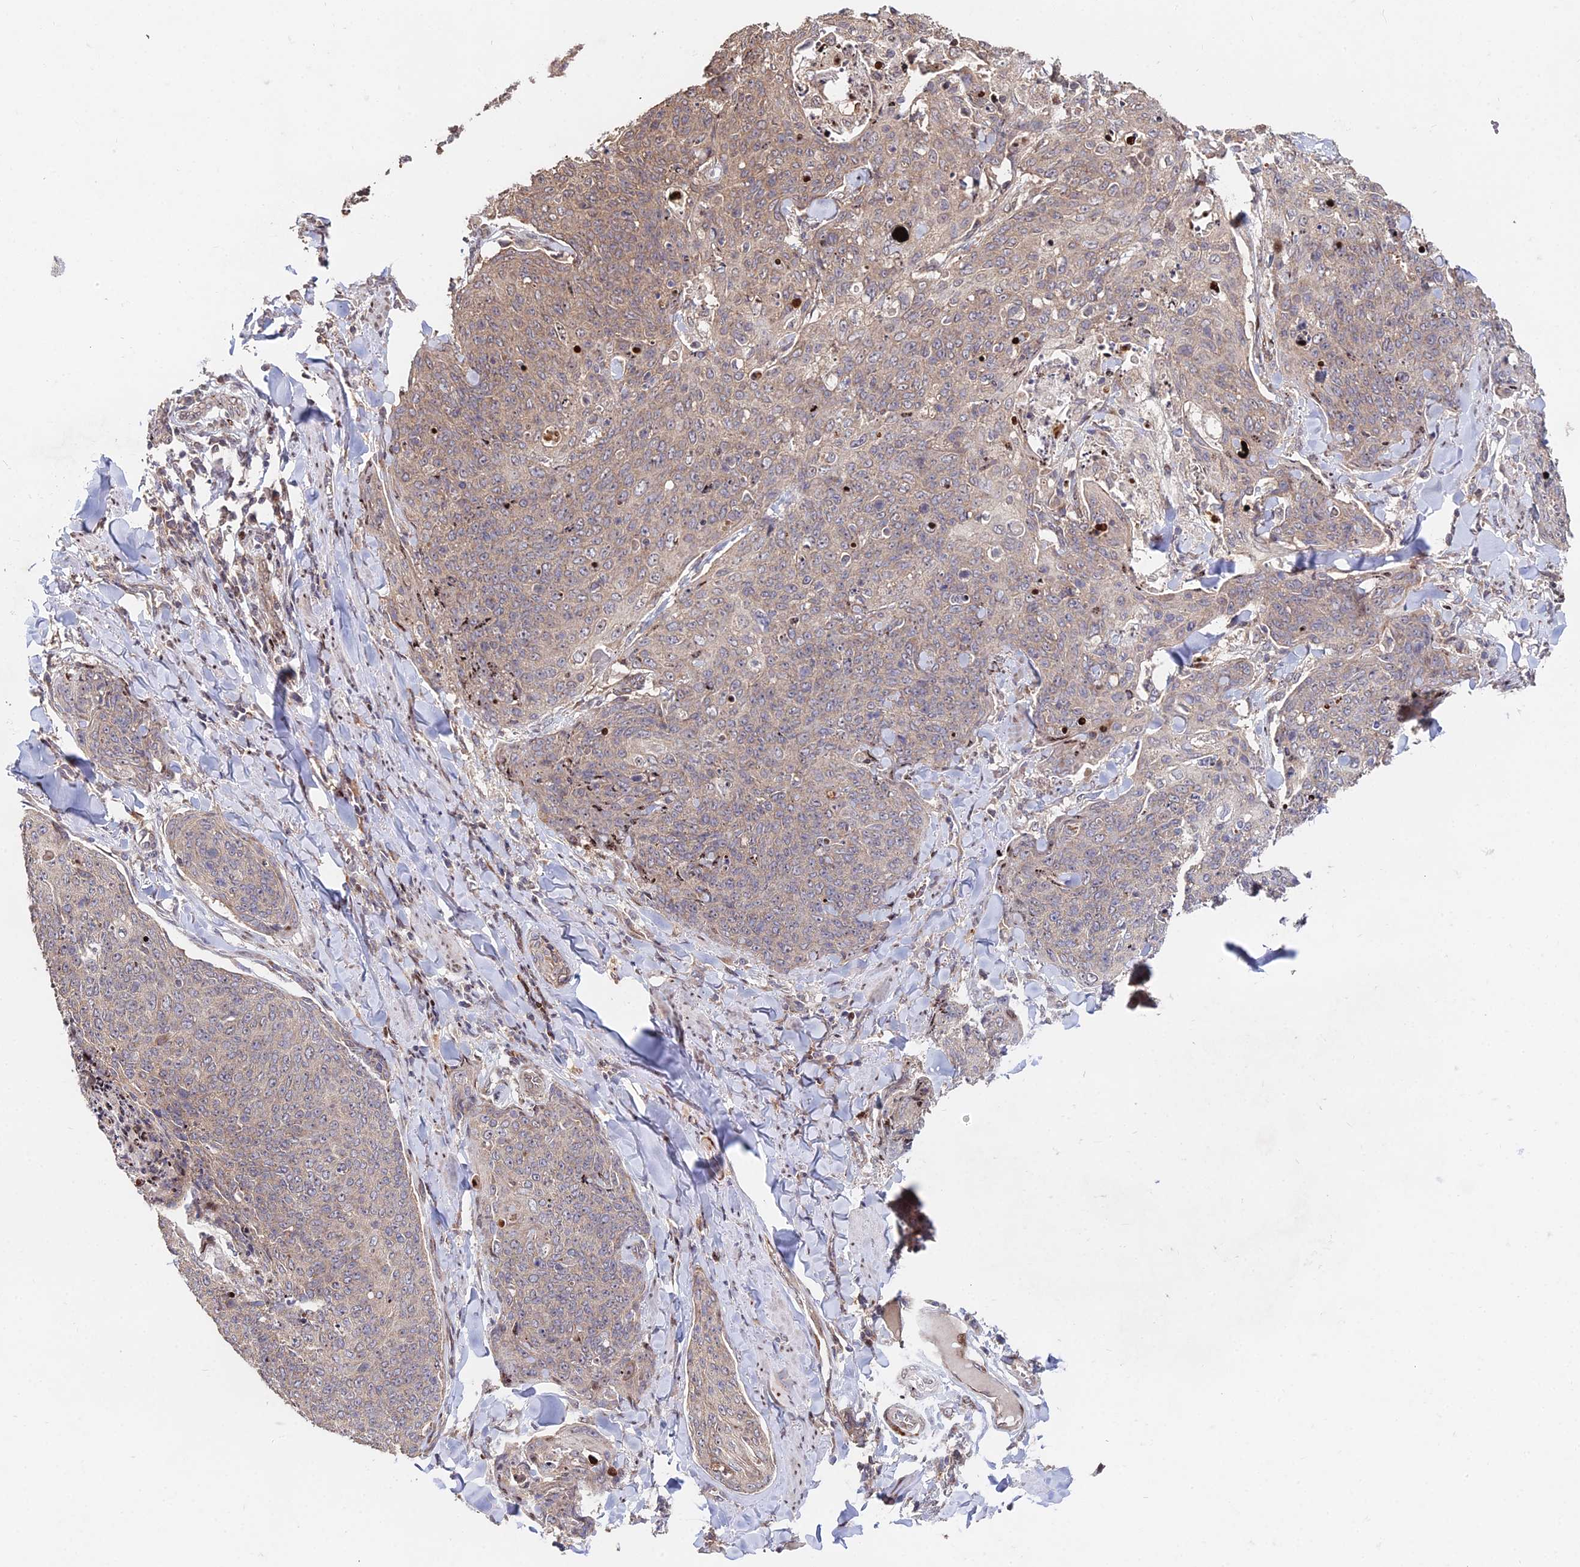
{"staining": {"intensity": "weak", "quantity": "25%-75%", "location": "cytoplasmic/membranous"}, "tissue": "skin cancer", "cell_type": "Tumor cells", "image_type": "cancer", "snomed": [{"axis": "morphology", "description": "Squamous cell carcinoma, NOS"}, {"axis": "topography", "description": "Skin"}, {"axis": "topography", "description": "Vulva"}], "caption": "This is an image of IHC staining of skin cancer (squamous cell carcinoma), which shows weak staining in the cytoplasmic/membranous of tumor cells.", "gene": "RBMS2", "patient": {"sex": "female", "age": 85}}